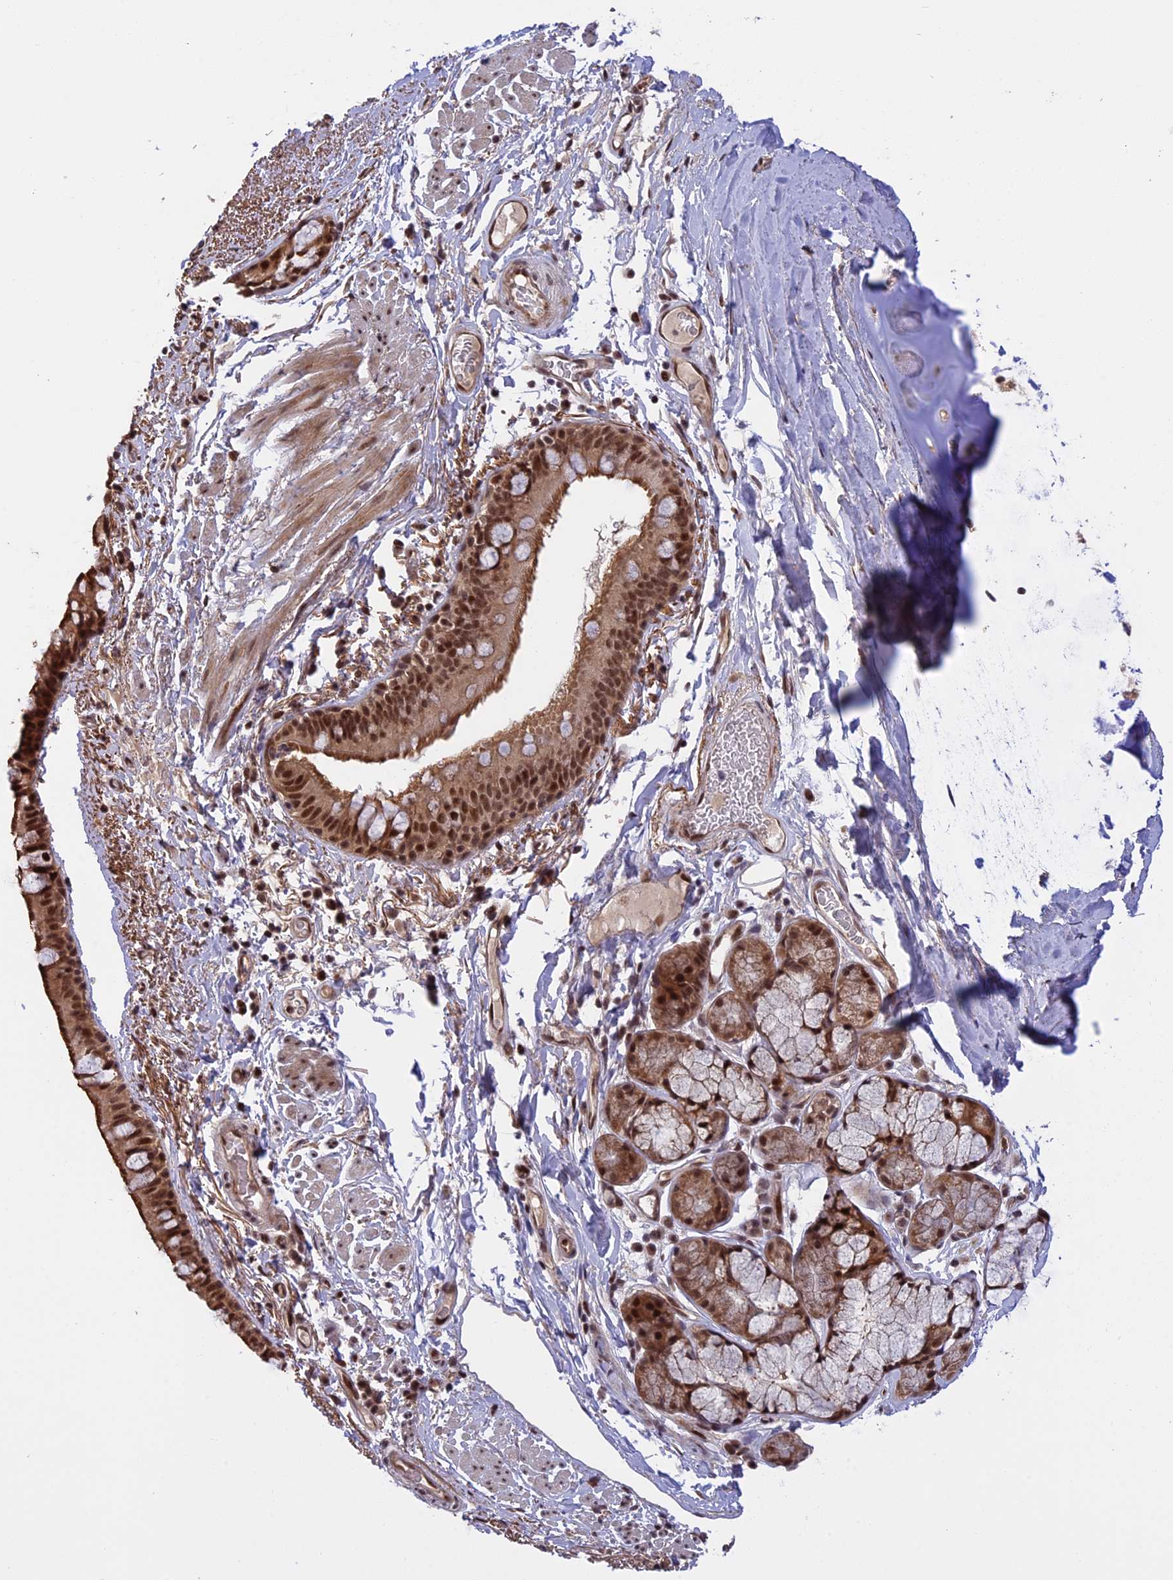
{"staining": {"intensity": "strong", "quantity": ">75%", "location": "cytoplasmic/membranous,nuclear"}, "tissue": "bronchus", "cell_type": "Respiratory epithelial cells", "image_type": "normal", "snomed": [{"axis": "morphology", "description": "Normal tissue, NOS"}, {"axis": "topography", "description": "Lymph node"}, {"axis": "topography", "description": "Bronchus"}], "caption": "Bronchus stained with DAB (3,3'-diaminobenzidine) immunohistochemistry reveals high levels of strong cytoplasmic/membranous,nuclear staining in about >75% of respiratory epithelial cells.", "gene": "POLR2C", "patient": {"sex": "male", "age": 63}}